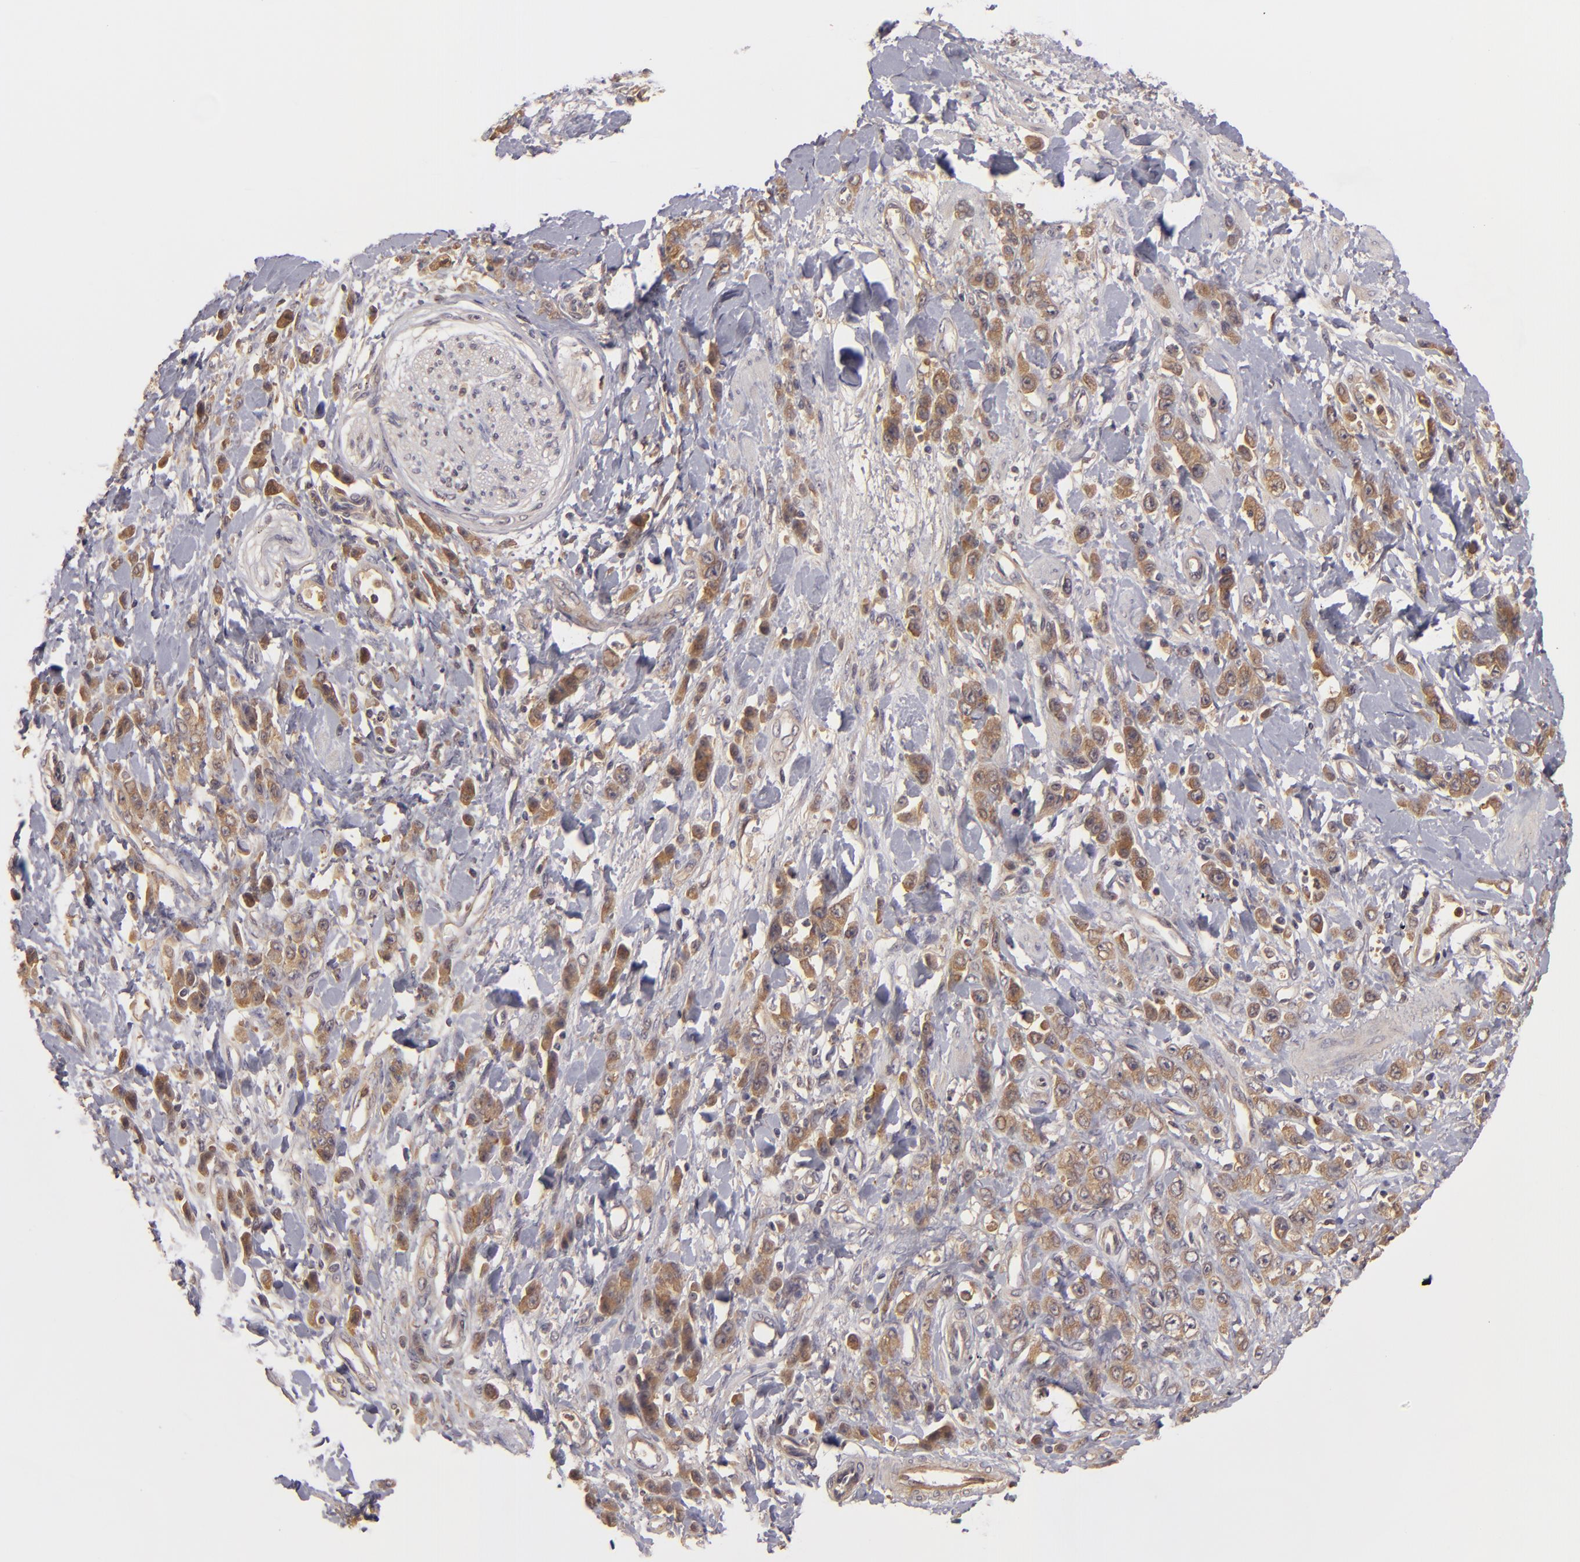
{"staining": {"intensity": "strong", "quantity": ">75%", "location": "cytoplasmic/membranous"}, "tissue": "stomach cancer", "cell_type": "Tumor cells", "image_type": "cancer", "snomed": [{"axis": "morphology", "description": "Normal tissue, NOS"}, {"axis": "morphology", "description": "Adenocarcinoma, NOS"}, {"axis": "topography", "description": "Stomach"}], "caption": "A brown stain shows strong cytoplasmic/membranous staining of a protein in human stomach cancer (adenocarcinoma) tumor cells. Using DAB (brown) and hematoxylin (blue) stains, captured at high magnification using brightfield microscopy.", "gene": "PRKCD", "patient": {"sex": "male", "age": 82}}